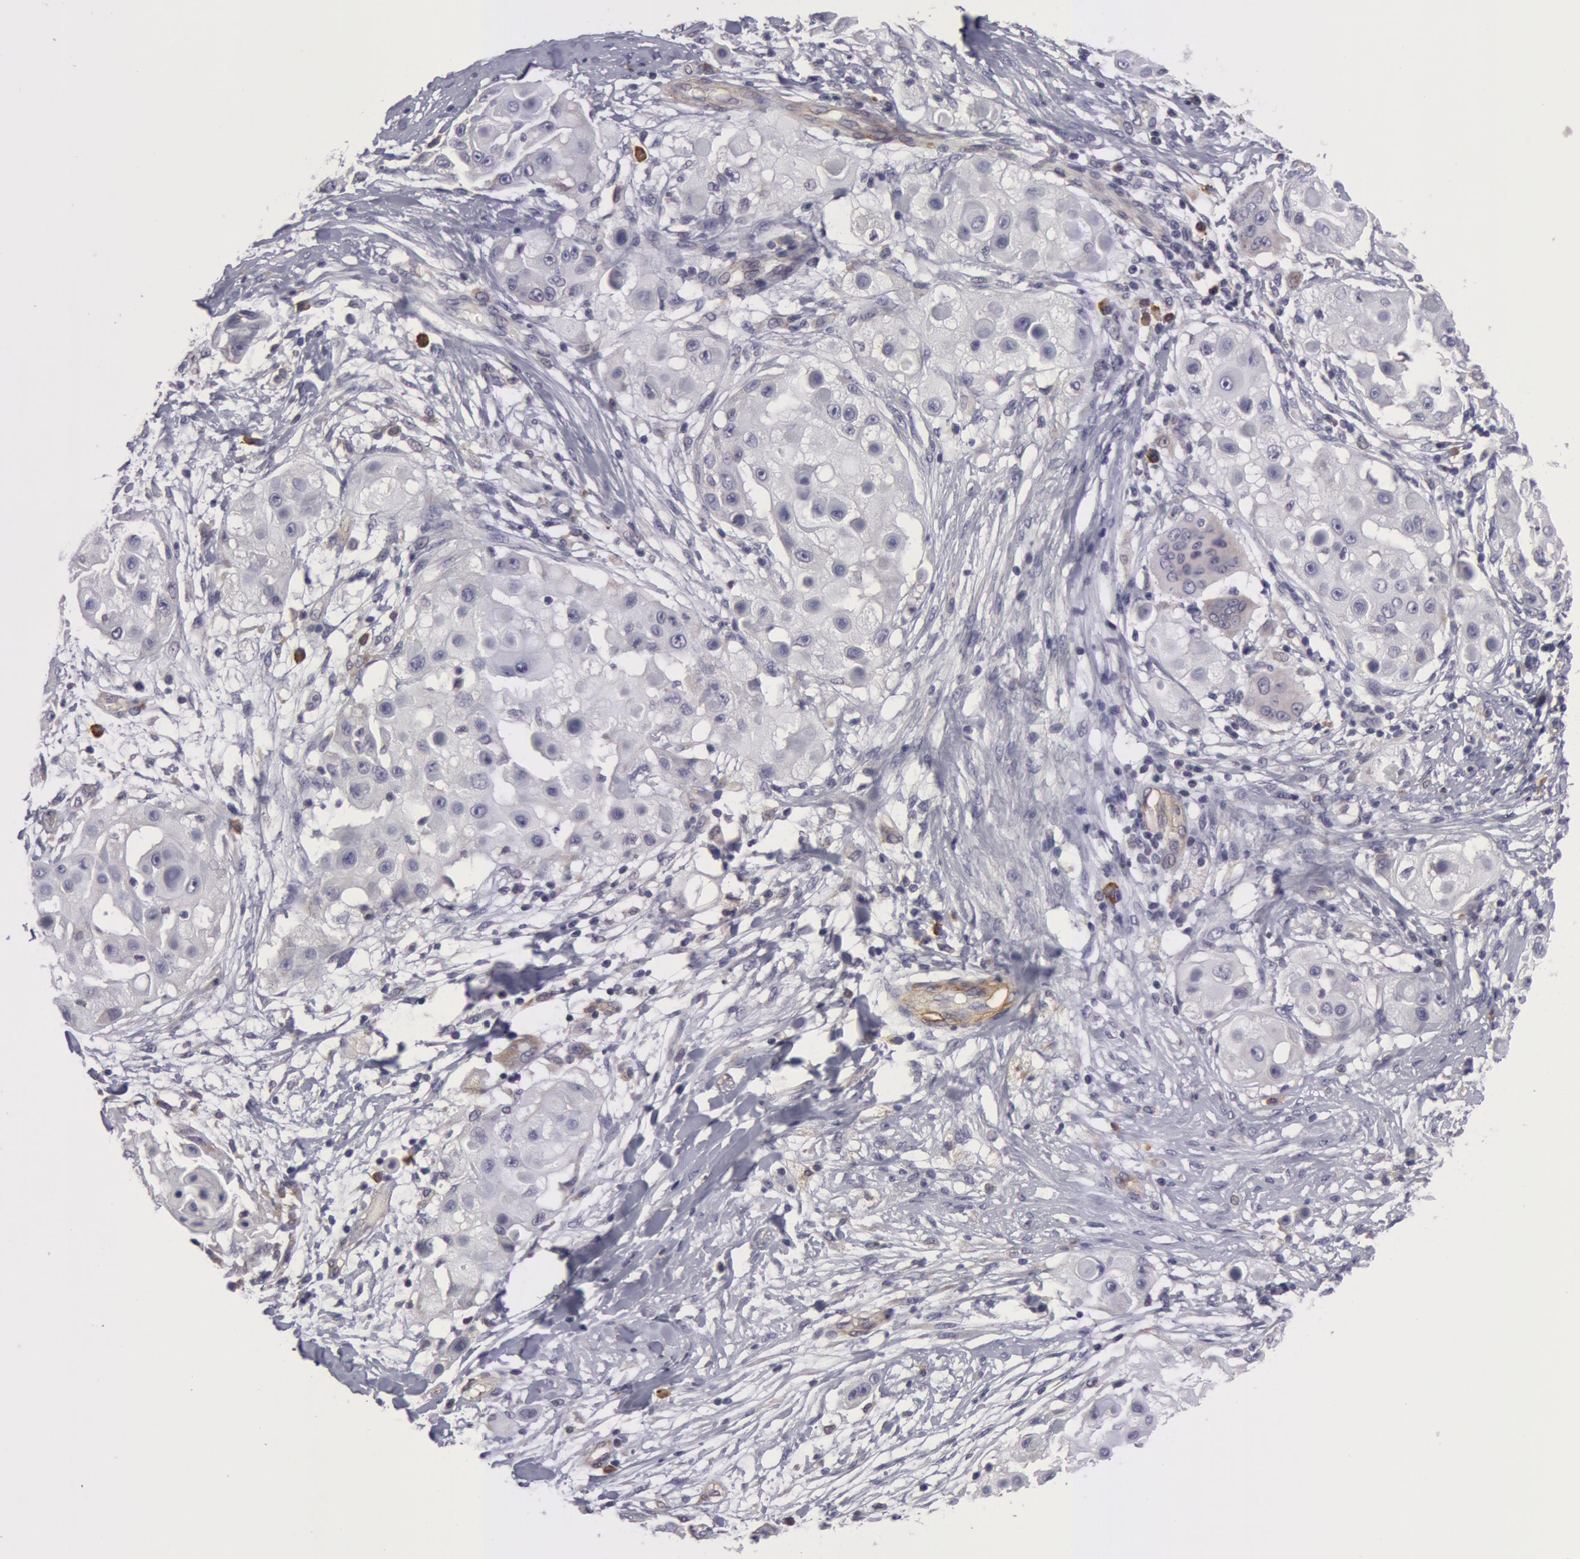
{"staining": {"intensity": "negative", "quantity": "none", "location": "none"}, "tissue": "skin cancer", "cell_type": "Tumor cells", "image_type": "cancer", "snomed": [{"axis": "morphology", "description": "Squamous cell carcinoma, NOS"}, {"axis": "topography", "description": "Skin"}], "caption": "The immunohistochemistry micrograph has no significant expression in tumor cells of skin cancer tissue. (Stains: DAB immunohistochemistry with hematoxylin counter stain, Microscopy: brightfield microscopy at high magnification).", "gene": "IL23A", "patient": {"sex": "female", "age": 57}}